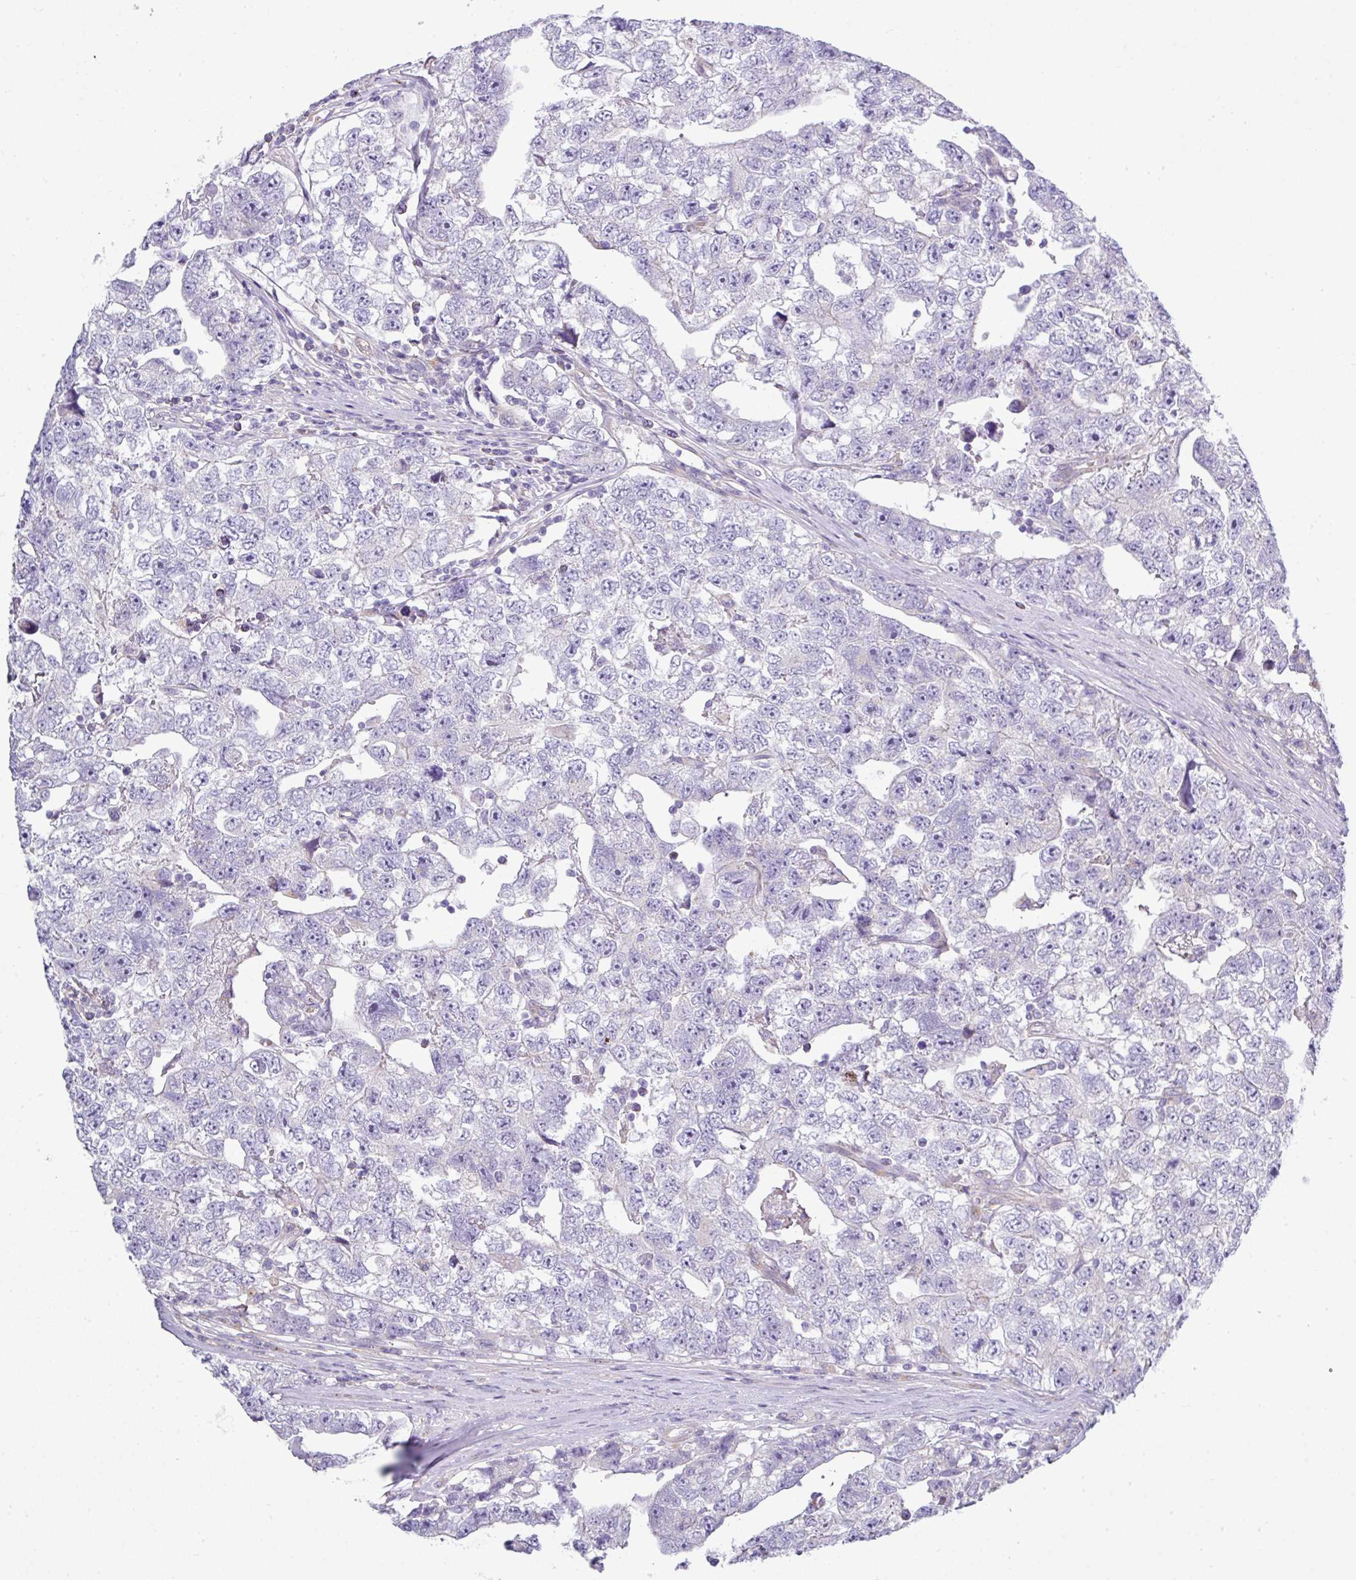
{"staining": {"intensity": "negative", "quantity": "none", "location": "none"}, "tissue": "testis cancer", "cell_type": "Tumor cells", "image_type": "cancer", "snomed": [{"axis": "morphology", "description": "Carcinoma, Embryonal, NOS"}, {"axis": "topography", "description": "Testis"}], "caption": "IHC micrograph of human testis cancer (embryonal carcinoma) stained for a protein (brown), which reveals no expression in tumor cells.", "gene": "ABCC5", "patient": {"sex": "male", "age": 22}}